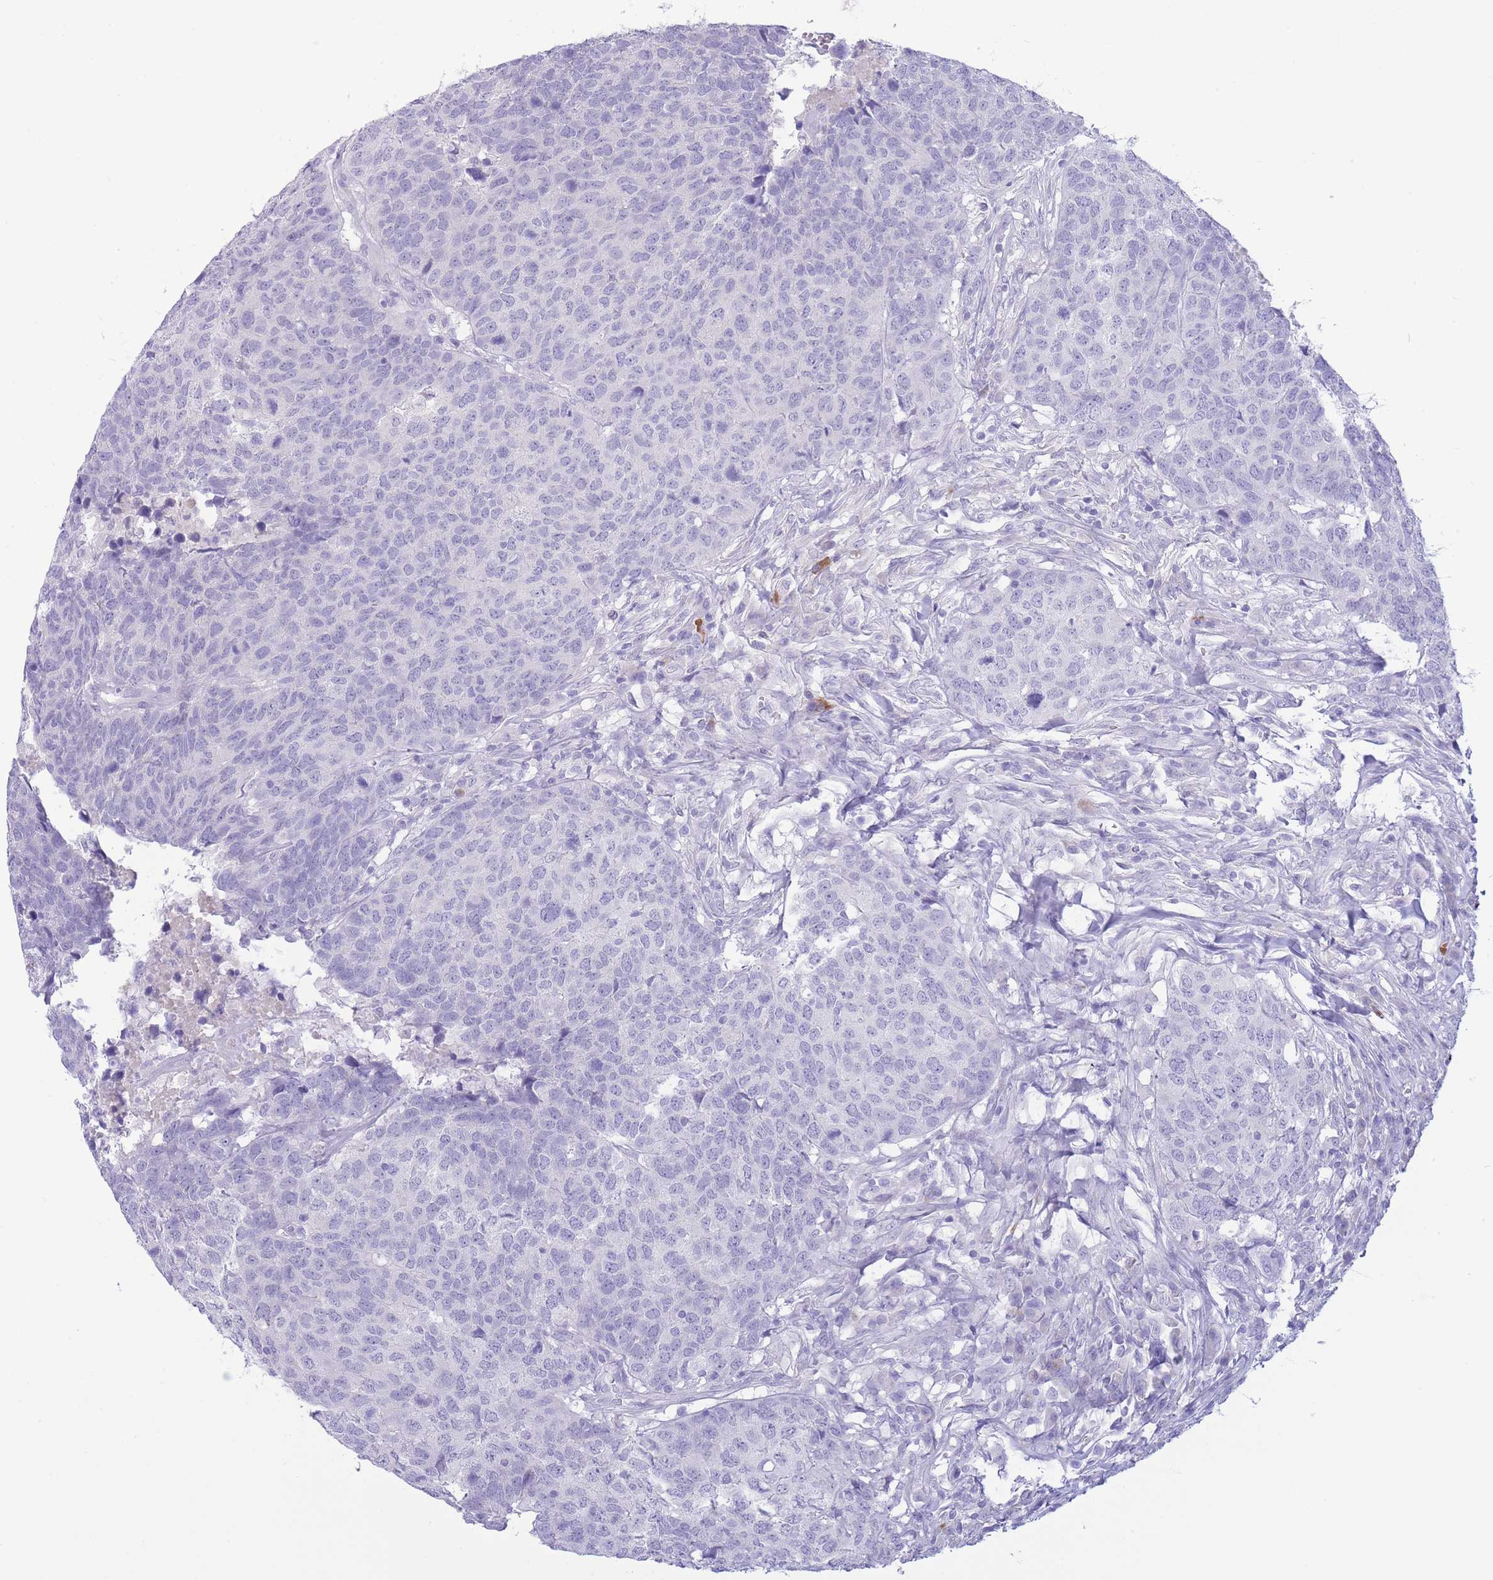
{"staining": {"intensity": "negative", "quantity": "none", "location": "none"}, "tissue": "head and neck cancer", "cell_type": "Tumor cells", "image_type": "cancer", "snomed": [{"axis": "morphology", "description": "Normal tissue, NOS"}, {"axis": "morphology", "description": "Squamous cell carcinoma, NOS"}, {"axis": "topography", "description": "Skeletal muscle"}, {"axis": "topography", "description": "Vascular tissue"}, {"axis": "topography", "description": "Peripheral nerve tissue"}, {"axis": "topography", "description": "Head-Neck"}], "caption": "An immunohistochemistry photomicrograph of head and neck cancer (squamous cell carcinoma) is shown. There is no staining in tumor cells of head and neck cancer (squamous cell carcinoma).", "gene": "ASAP3", "patient": {"sex": "male", "age": 66}}